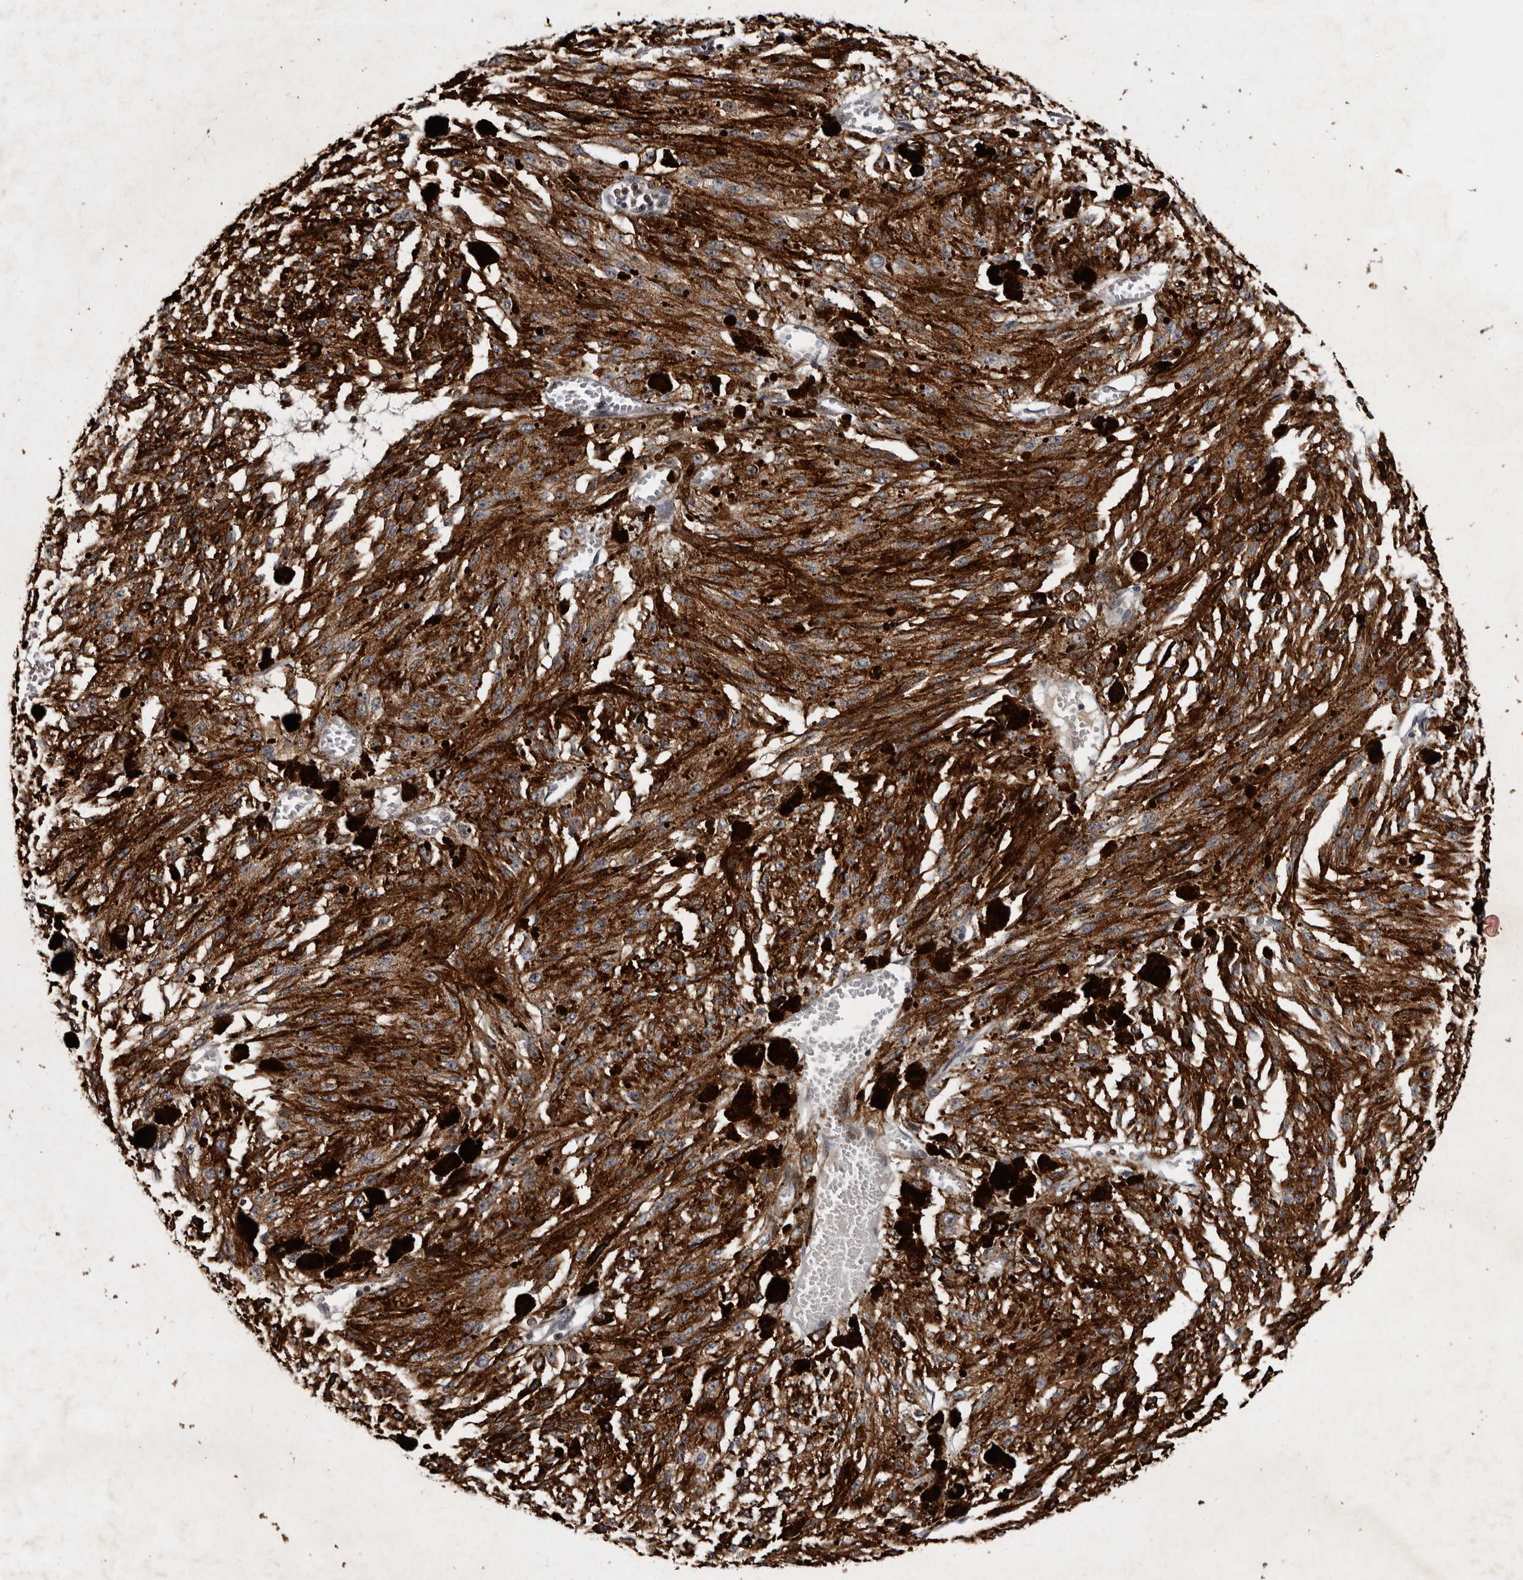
{"staining": {"intensity": "moderate", "quantity": ">75%", "location": "cytoplasmic/membranous"}, "tissue": "melanoma", "cell_type": "Tumor cells", "image_type": "cancer", "snomed": [{"axis": "morphology", "description": "Malignant melanoma, NOS"}, {"axis": "topography", "description": "Other"}], "caption": "The immunohistochemical stain highlights moderate cytoplasmic/membranous staining in tumor cells of malignant melanoma tissue.", "gene": "MKRN3", "patient": {"sex": "male", "age": 79}}